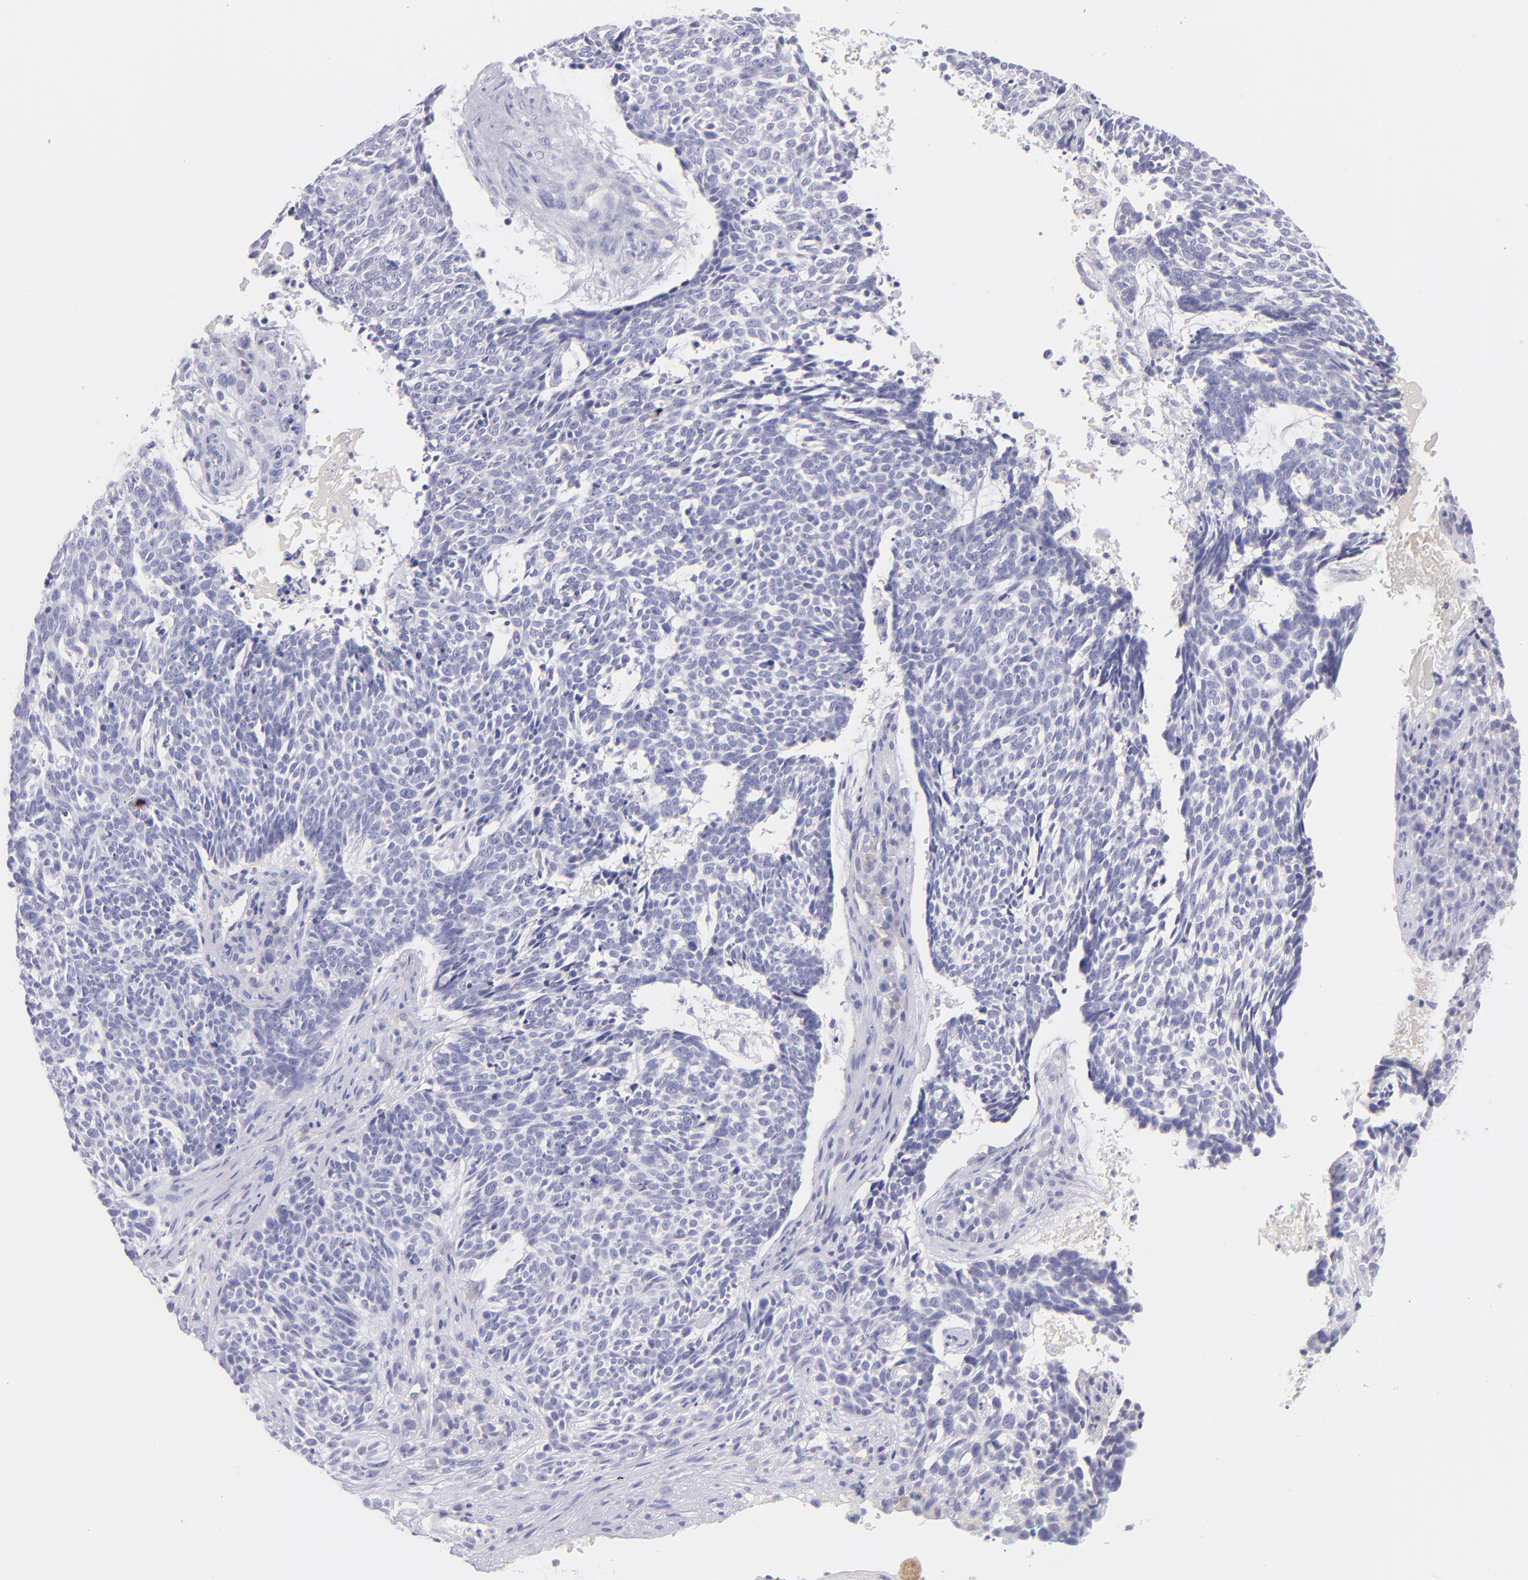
{"staining": {"intensity": "negative", "quantity": "none", "location": "none"}, "tissue": "skin cancer", "cell_type": "Tumor cells", "image_type": "cancer", "snomed": [{"axis": "morphology", "description": "Basal cell carcinoma"}, {"axis": "topography", "description": "Skin"}], "caption": "High magnification brightfield microscopy of skin basal cell carcinoma stained with DAB (brown) and counterstained with hematoxylin (blue): tumor cells show no significant staining.", "gene": "CD81", "patient": {"sex": "female", "age": 89}}